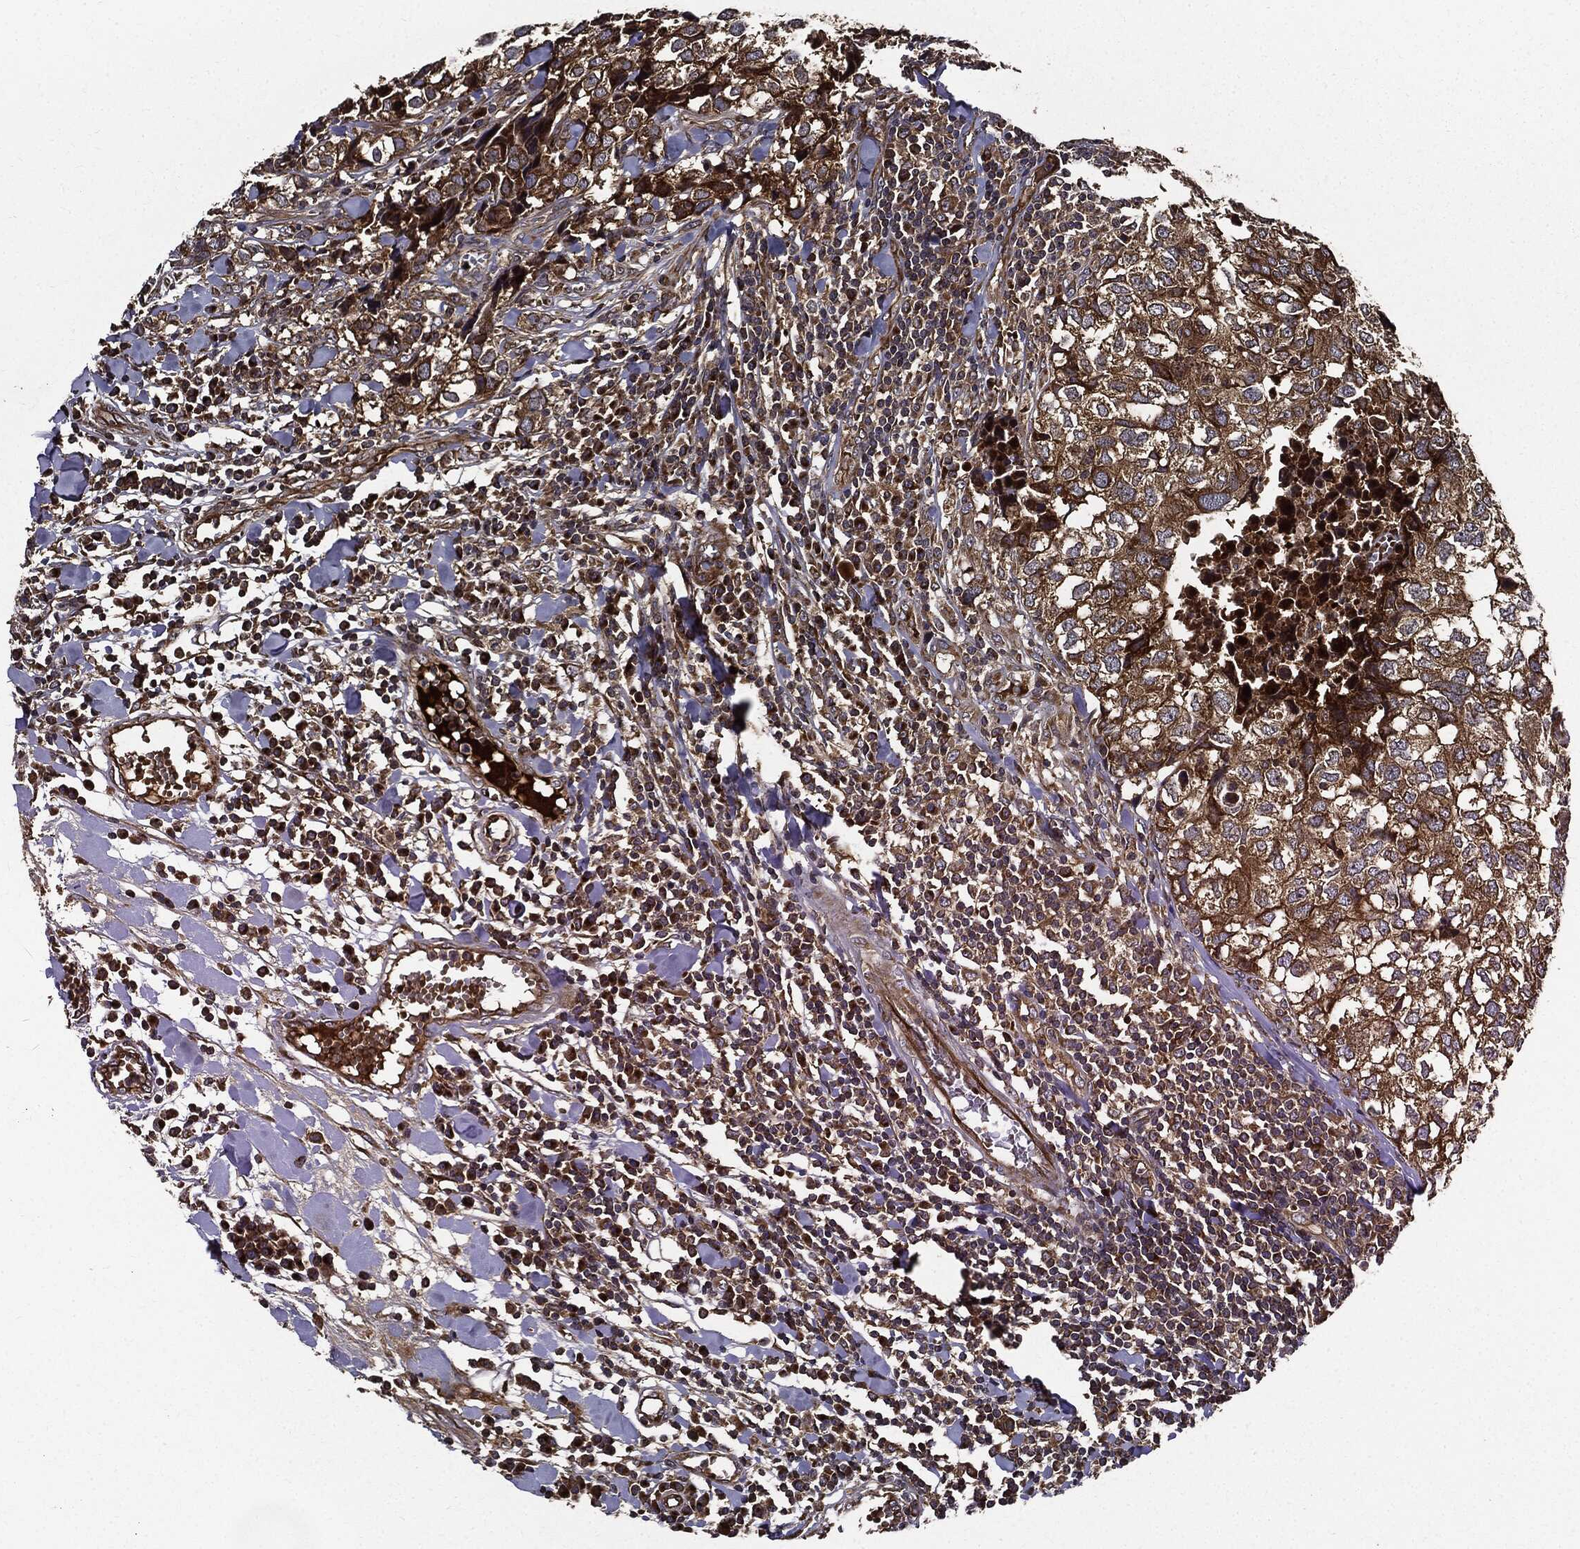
{"staining": {"intensity": "moderate", "quantity": ">75%", "location": "cytoplasmic/membranous"}, "tissue": "breast cancer", "cell_type": "Tumor cells", "image_type": "cancer", "snomed": [{"axis": "morphology", "description": "Duct carcinoma"}, {"axis": "topography", "description": "Breast"}], "caption": "Human breast cancer (intraductal carcinoma) stained with a protein marker demonstrates moderate staining in tumor cells.", "gene": "HTT", "patient": {"sex": "female", "age": 30}}